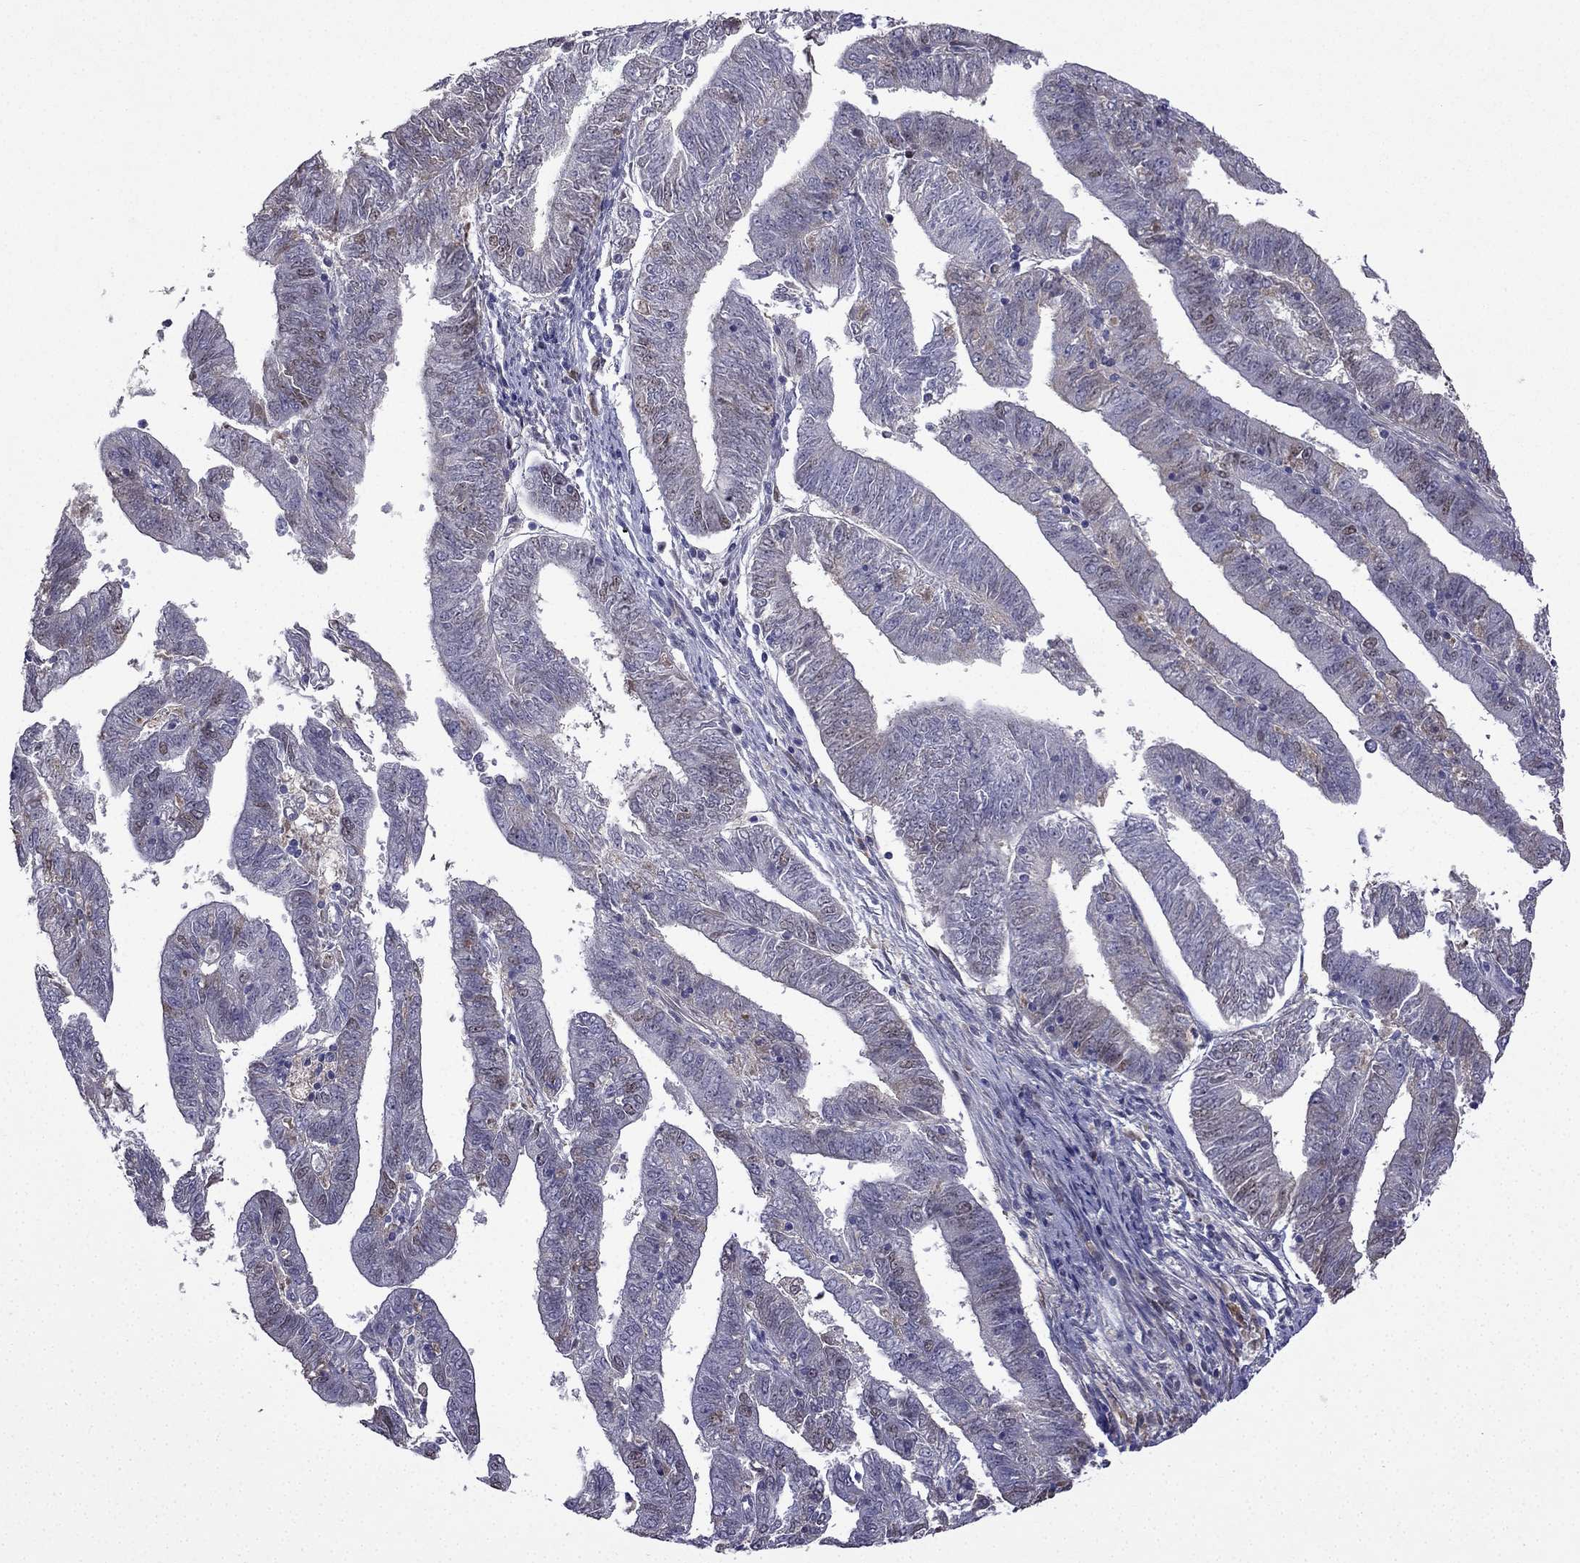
{"staining": {"intensity": "moderate", "quantity": "<25%", "location": "nuclear"}, "tissue": "endometrial cancer", "cell_type": "Tumor cells", "image_type": "cancer", "snomed": [{"axis": "morphology", "description": "Adenocarcinoma, NOS"}, {"axis": "topography", "description": "Endometrium"}], "caption": "Endometrial adenocarcinoma was stained to show a protein in brown. There is low levels of moderate nuclear staining in approximately <25% of tumor cells.", "gene": "UHRF1", "patient": {"sex": "female", "age": 82}}